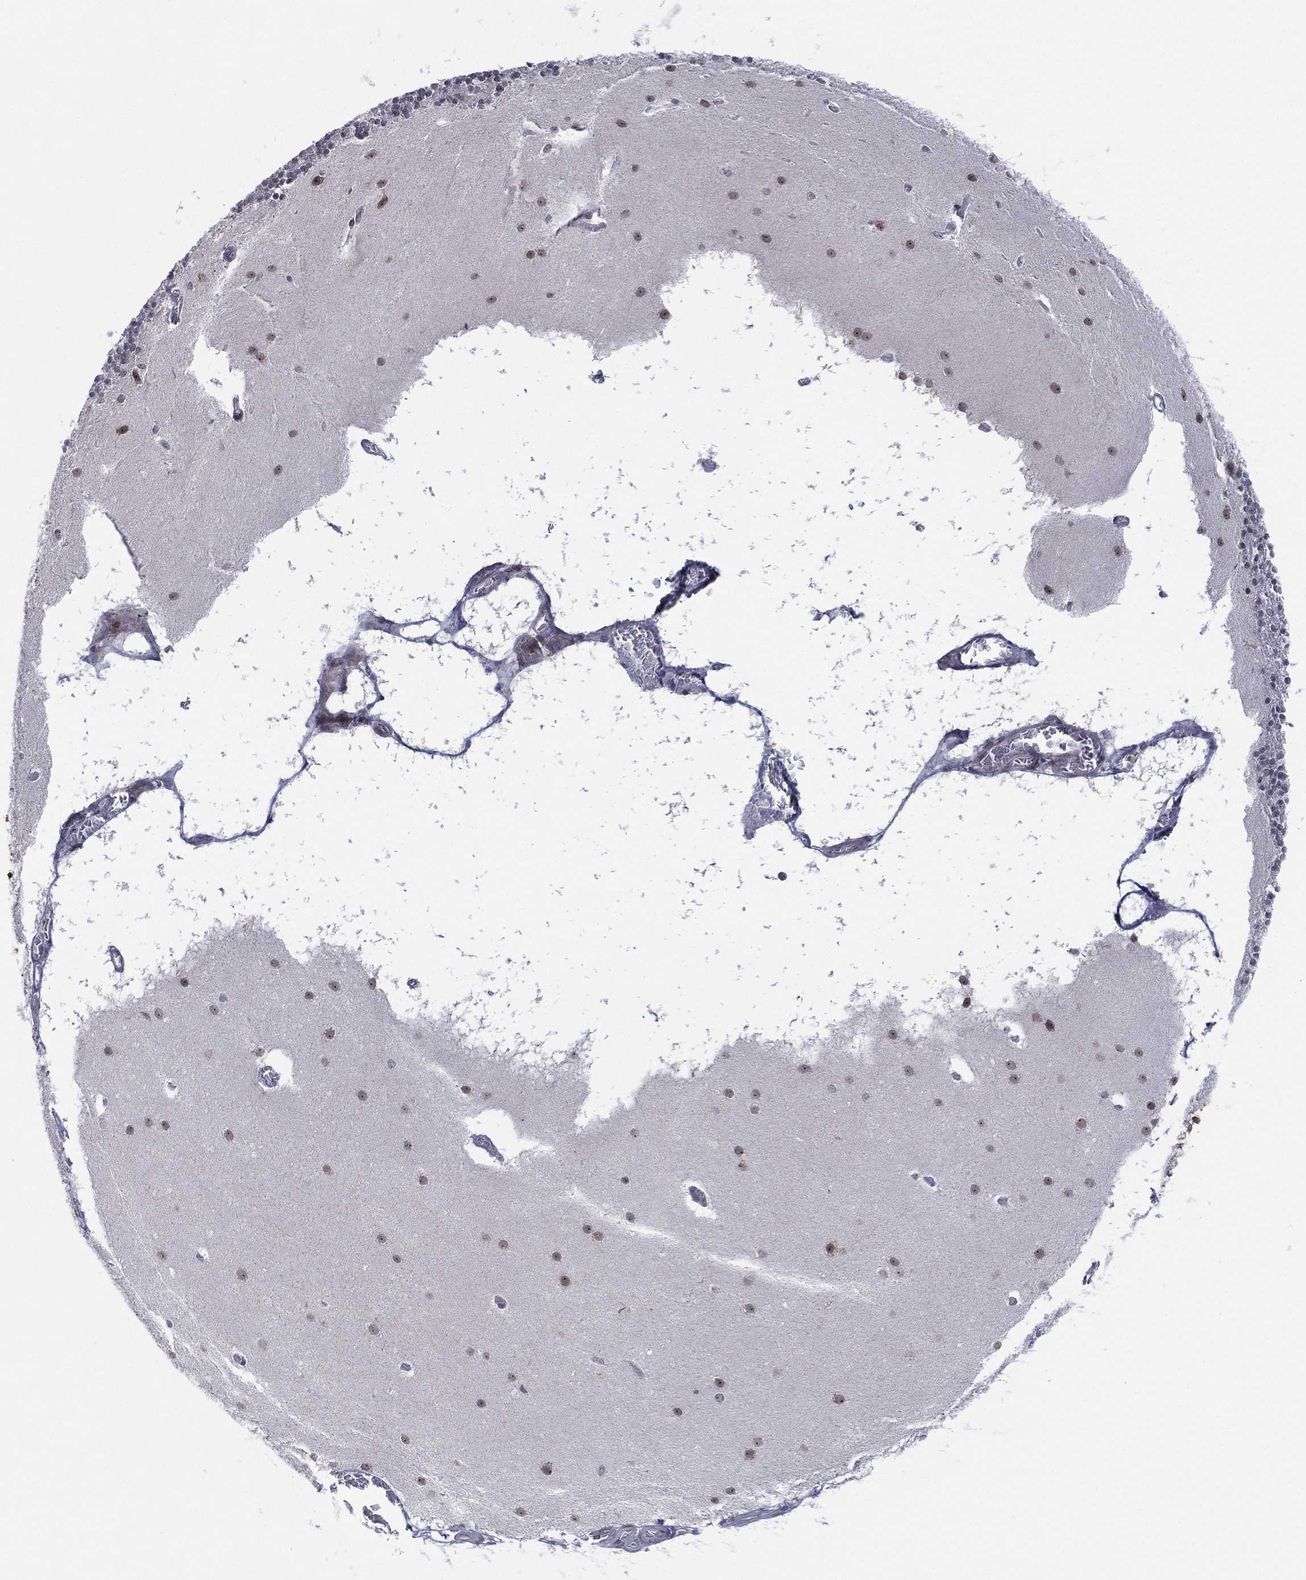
{"staining": {"intensity": "negative", "quantity": "none", "location": "none"}, "tissue": "cerebellum", "cell_type": "Cells in granular layer", "image_type": "normal", "snomed": [{"axis": "morphology", "description": "Normal tissue, NOS"}, {"axis": "topography", "description": "Cerebellum"}], "caption": "DAB (3,3'-diaminobenzidine) immunohistochemical staining of normal human cerebellum shows no significant positivity in cells in granular layer. (DAB IHC with hematoxylin counter stain).", "gene": "TMCO1", "patient": {"sex": "male", "age": 70}}